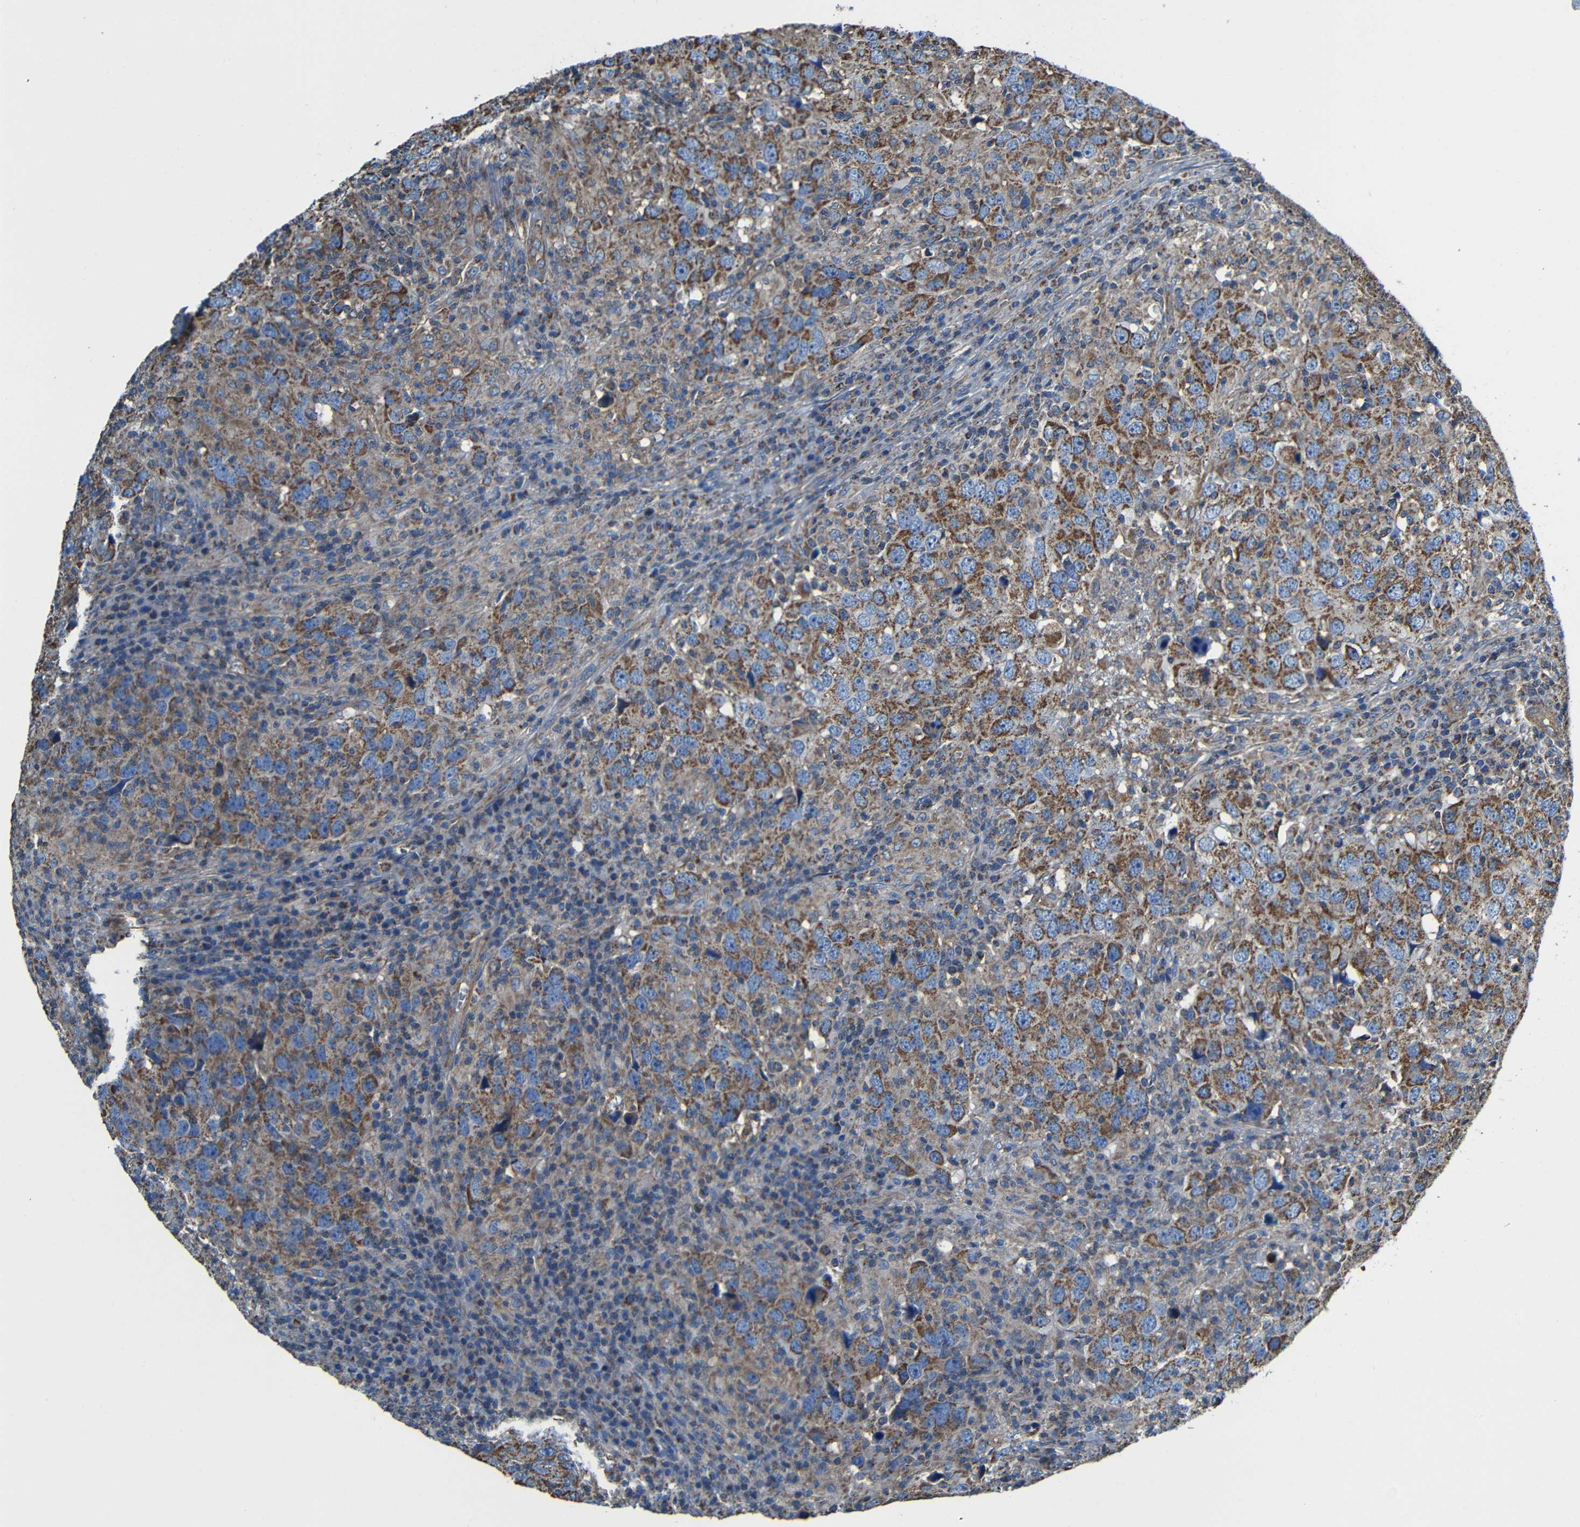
{"staining": {"intensity": "moderate", "quantity": ">75%", "location": "cytoplasmic/membranous"}, "tissue": "head and neck cancer", "cell_type": "Tumor cells", "image_type": "cancer", "snomed": [{"axis": "morphology", "description": "Adenocarcinoma, NOS"}, {"axis": "topography", "description": "Salivary gland"}, {"axis": "topography", "description": "Head-Neck"}], "caption": "This photomicrograph demonstrates head and neck cancer (adenocarcinoma) stained with IHC to label a protein in brown. The cytoplasmic/membranous of tumor cells show moderate positivity for the protein. Nuclei are counter-stained blue.", "gene": "INTS6L", "patient": {"sex": "female", "age": 65}}